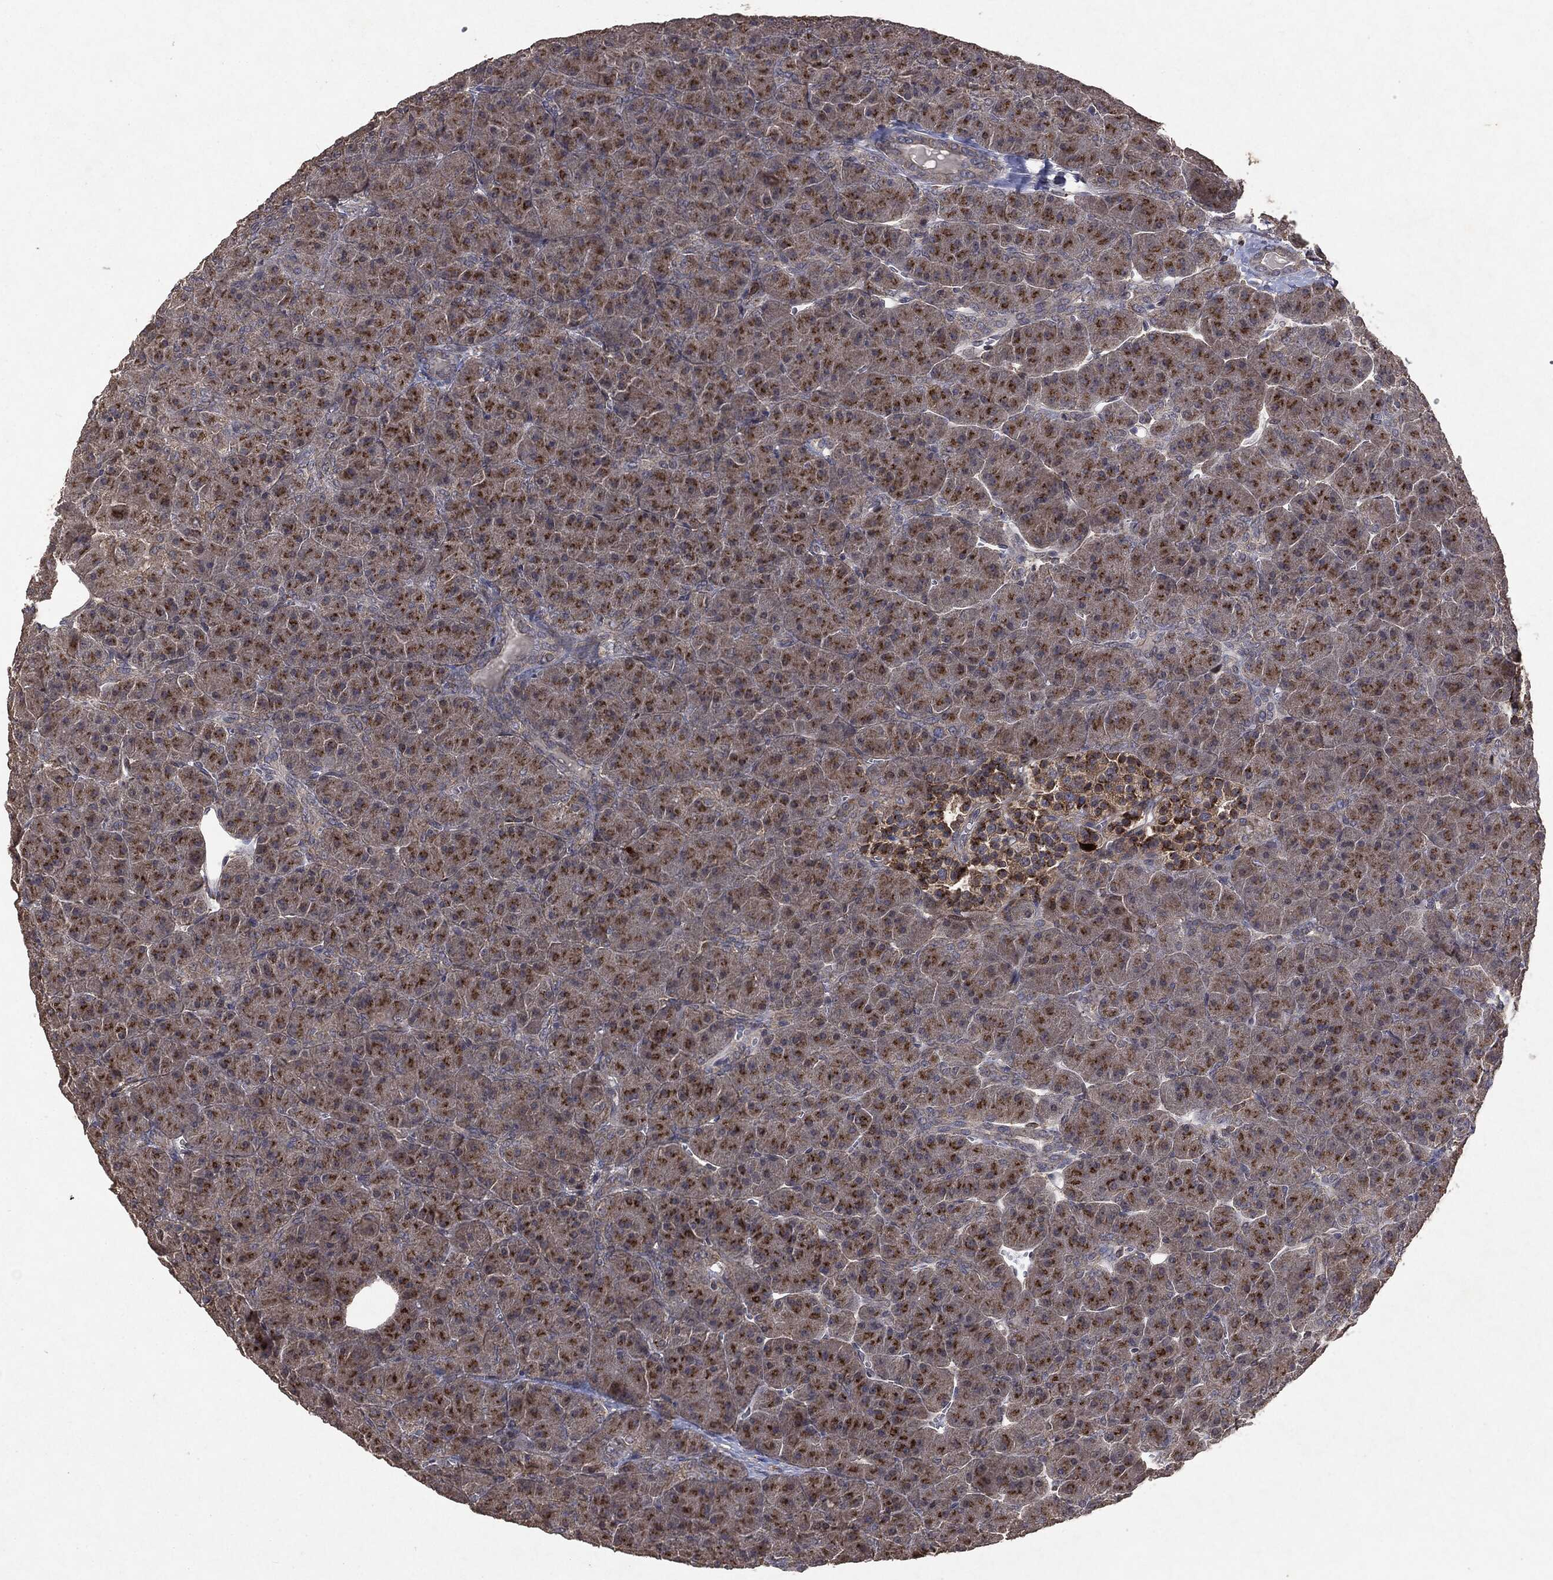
{"staining": {"intensity": "moderate", "quantity": ">75%", "location": "cytoplasmic/membranous"}, "tissue": "pancreas", "cell_type": "Exocrine glandular cells", "image_type": "normal", "snomed": [{"axis": "morphology", "description": "Normal tissue, NOS"}, {"axis": "topography", "description": "Pancreas"}], "caption": "A high-resolution photomicrograph shows IHC staining of unremarkable pancreas, which displays moderate cytoplasmic/membranous positivity in about >75% of exocrine glandular cells.", "gene": "PTEN", "patient": {"sex": "male", "age": 61}}